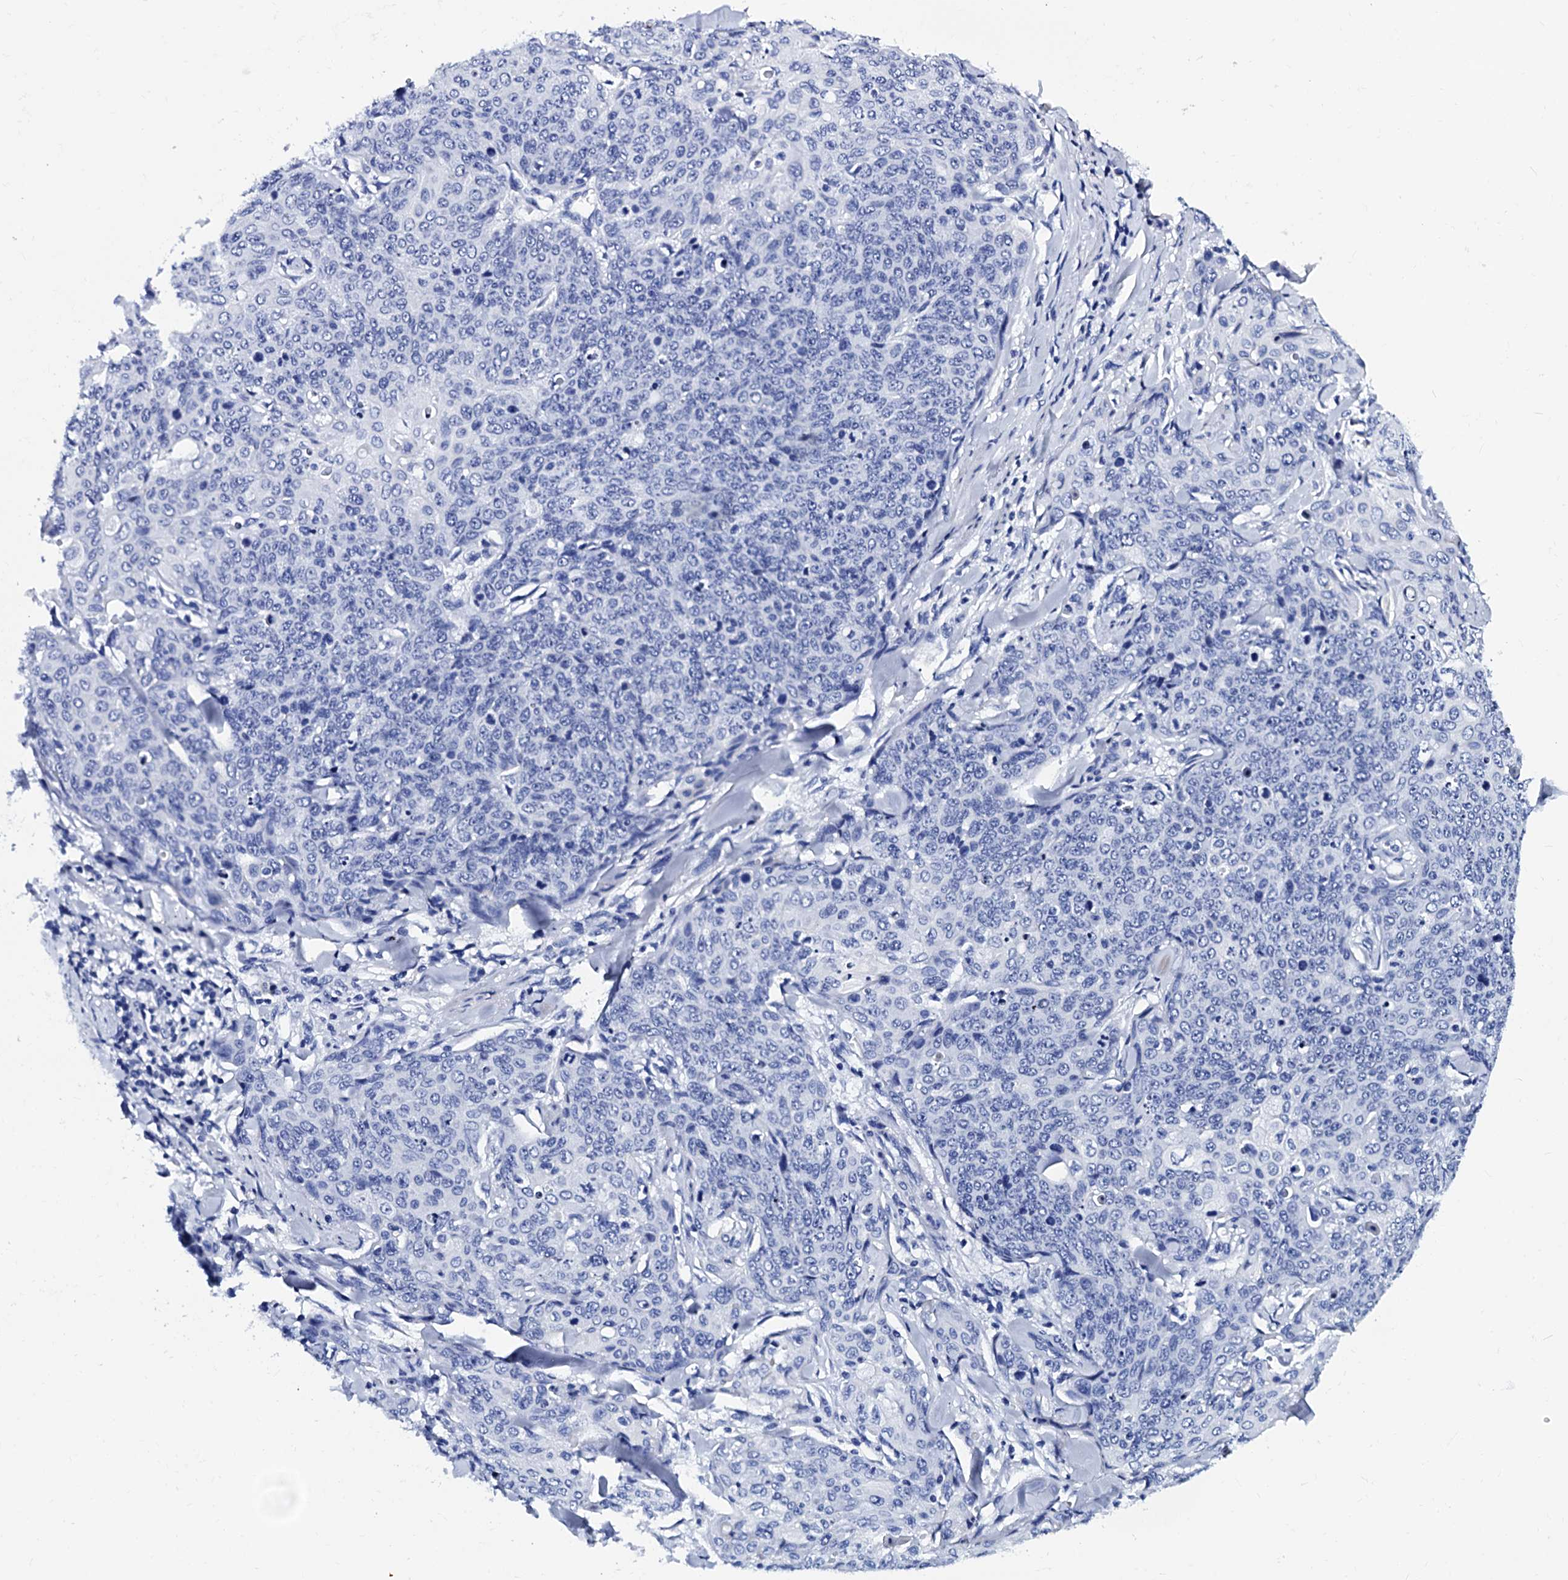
{"staining": {"intensity": "negative", "quantity": "none", "location": "none"}, "tissue": "skin cancer", "cell_type": "Tumor cells", "image_type": "cancer", "snomed": [{"axis": "morphology", "description": "Squamous cell carcinoma, NOS"}, {"axis": "topography", "description": "Skin"}, {"axis": "topography", "description": "Vulva"}], "caption": "An immunohistochemistry photomicrograph of skin squamous cell carcinoma is shown. There is no staining in tumor cells of skin squamous cell carcinoma.", "gene": "MYBPC3", "patient": {"sex": "female", "age": 85}}